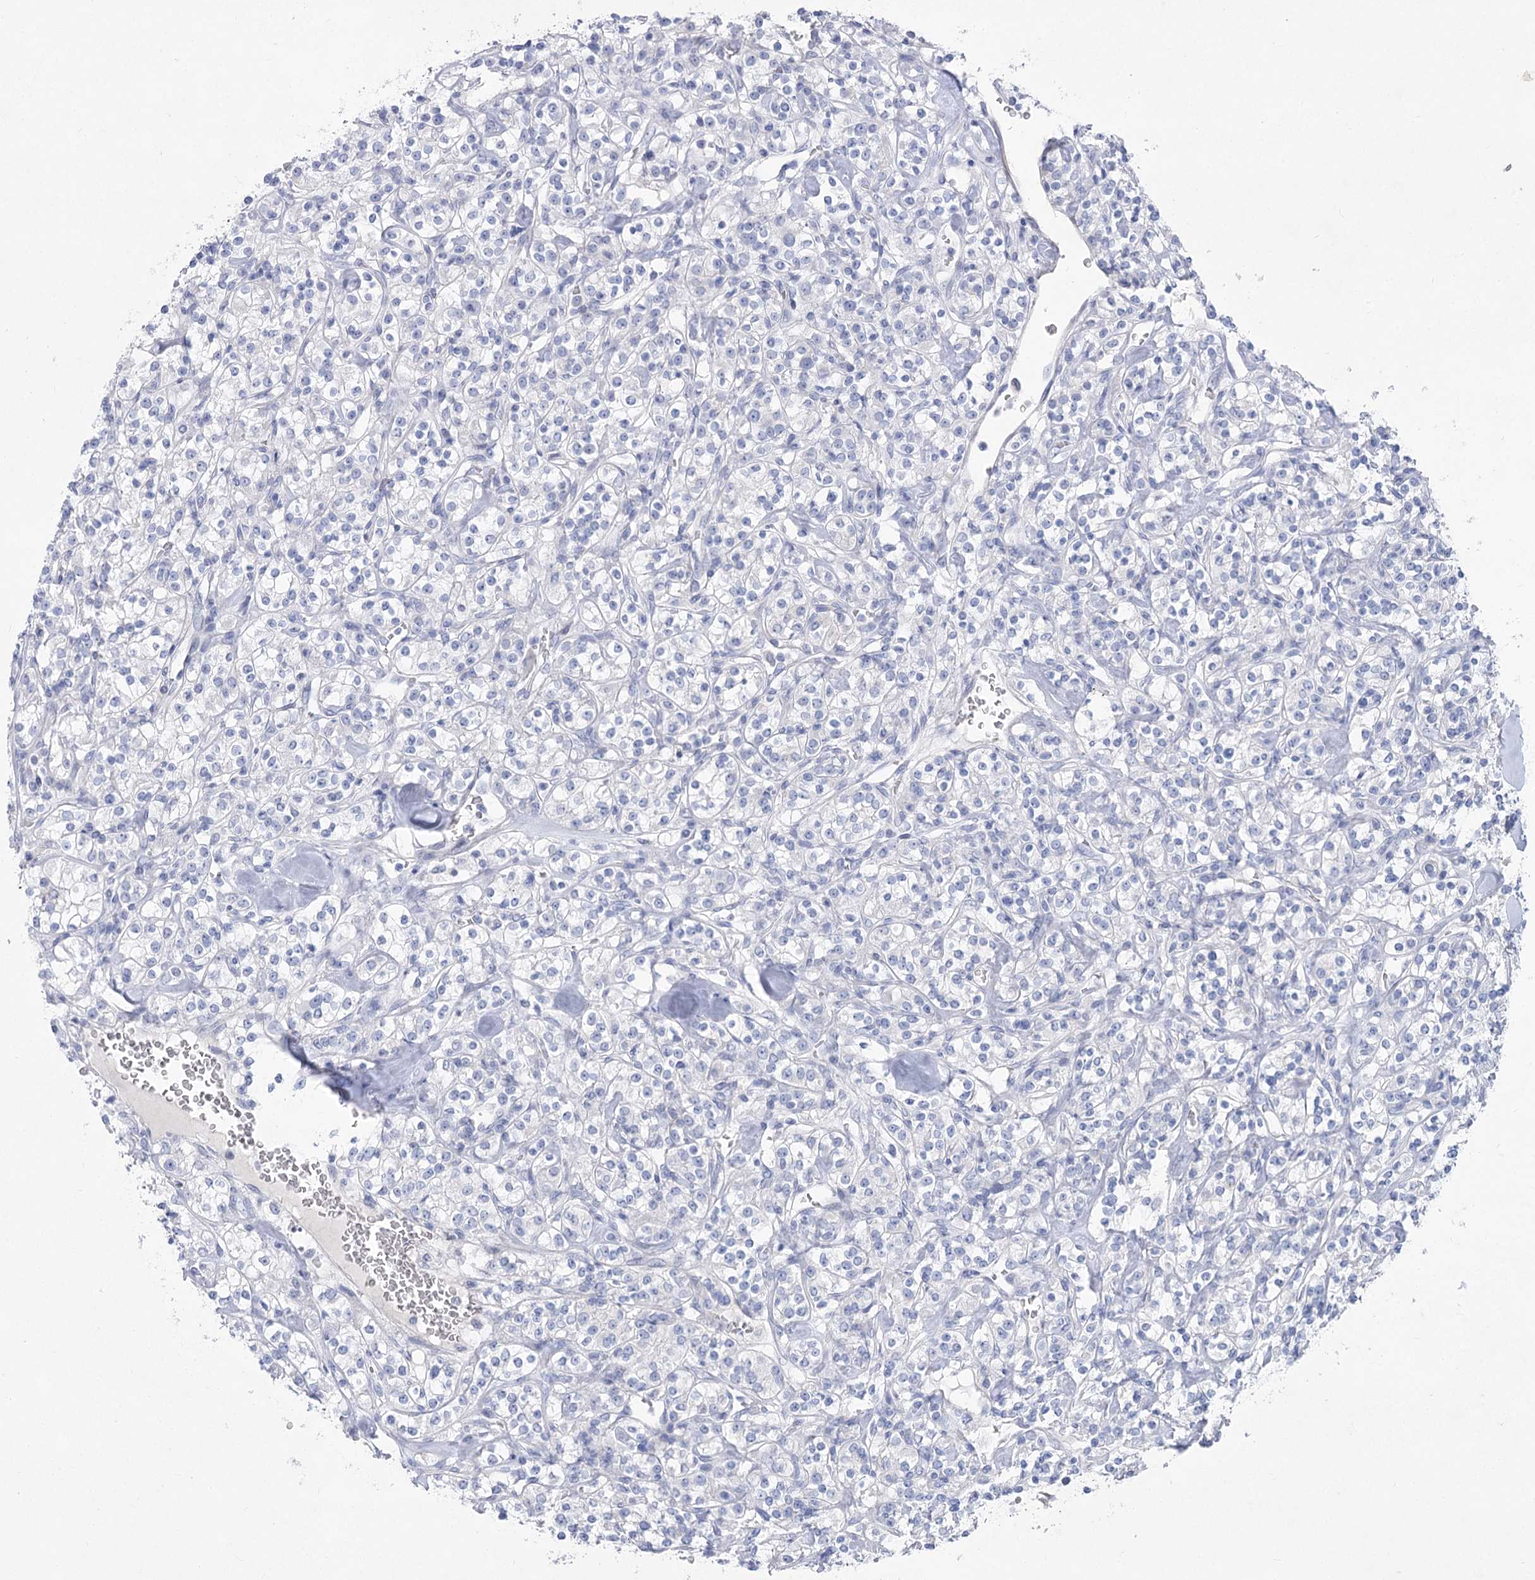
{"staining": {"intensity": "negative", "quantity": "none", "location": "none"}, "tissue": "renal cancer", "cell_type": "Tumor cells", "image_type": "cancer", "snomed": [{"axis": "morphology", "description": "Adenocarcinoma, NOS"}, {"axis": "topography", "description": "Kidney"}], "caption": "Protein analysis of renal cancer (adenocarcinoma) shows no significant positivity in tumor cells.", "gene": "WDR74", "patient": {"sex": "male", "age": 77}}